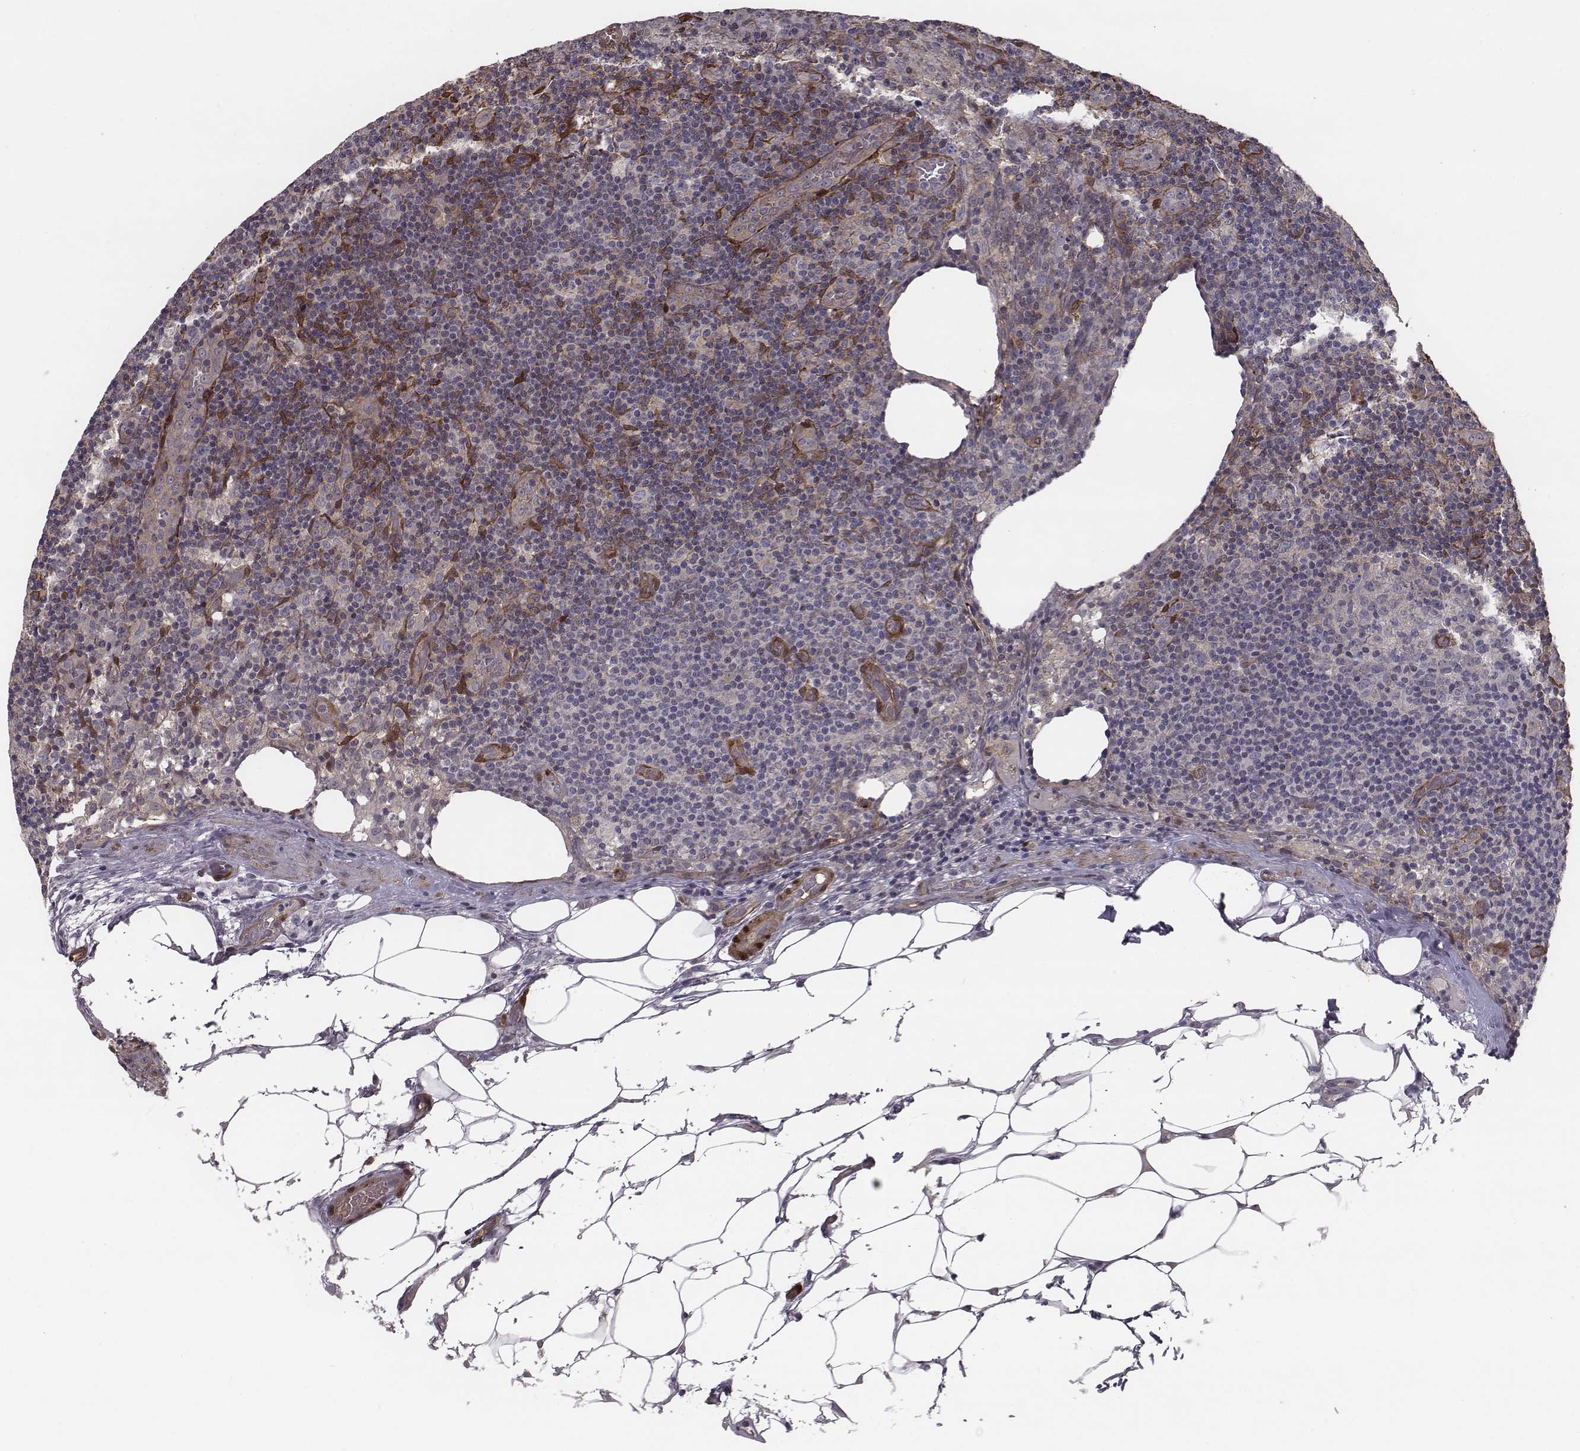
{"staining": {"intensity": "moderate", "quantity": ">75%", "location": "cytoplasmic/membranous"}, "tissue": "lymph node", "cell_type": "Germinal center cells", "image_type": "normal", "snomed": [{"axis": "morphology", "description": "Normal tissue, NOS"}, {"axis": "topography", "description": "Lymph node"}], "caption": "This image displays immunohistochemistry staining of benign lymph node, with medium moderate cytoplasmic/membranous staining in about >75% of germinal center cells.", "gene": "ISYNA1", "patient": {"sex": "male", "age": 62}}